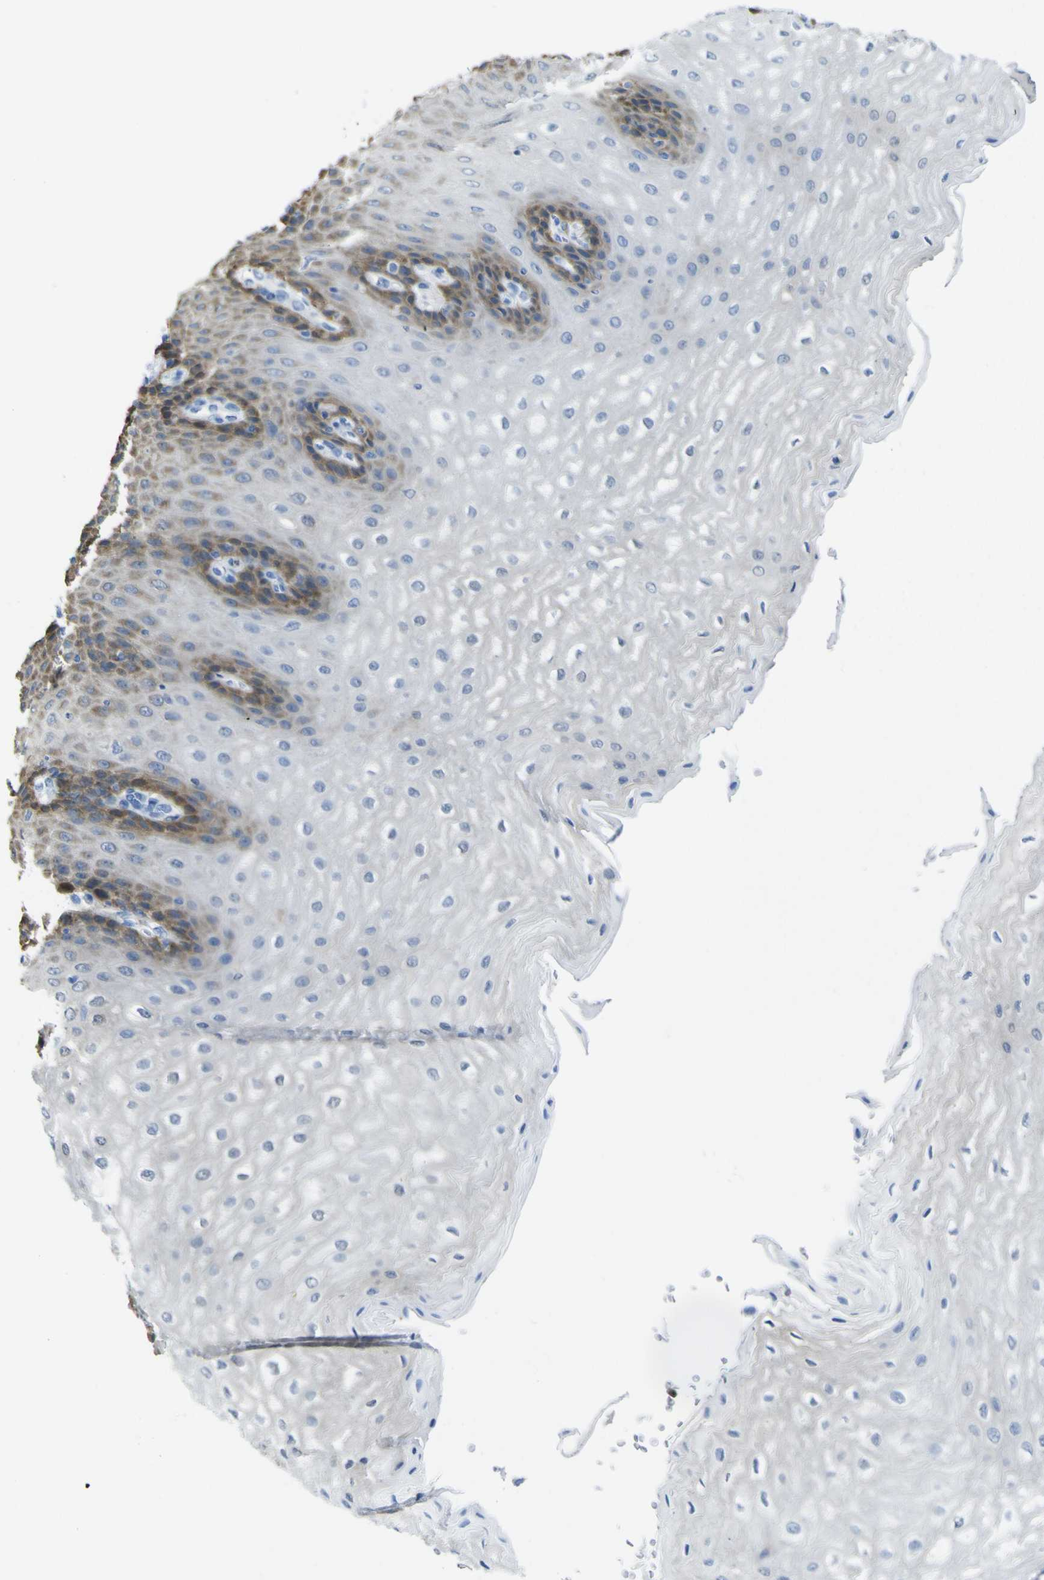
{"staining": {"intensity": "negative", "quantity": "none", "location": "none"}, "tissue": "esophagus", "cell_type": "Squamous epithelial cells", "image_type": "normal", "snomed": [{"axis": "morphology", "description": "Normal tissue, NOS"}, {"axis": "topography", "description": "Esophagus"}], "caption": "IHC histopathology image of unremarkable esophagus stained for a protein (brown), which demonstrates no positivity in squamous epithelial cells. The staining was performed using DAB to visualize the protein expression in brown, while the nuclei were stained in blue with hematoxylin (Magnification: 20x).", "gene": "ABHD3", "patient": {"sex": "male", "age": 54}}